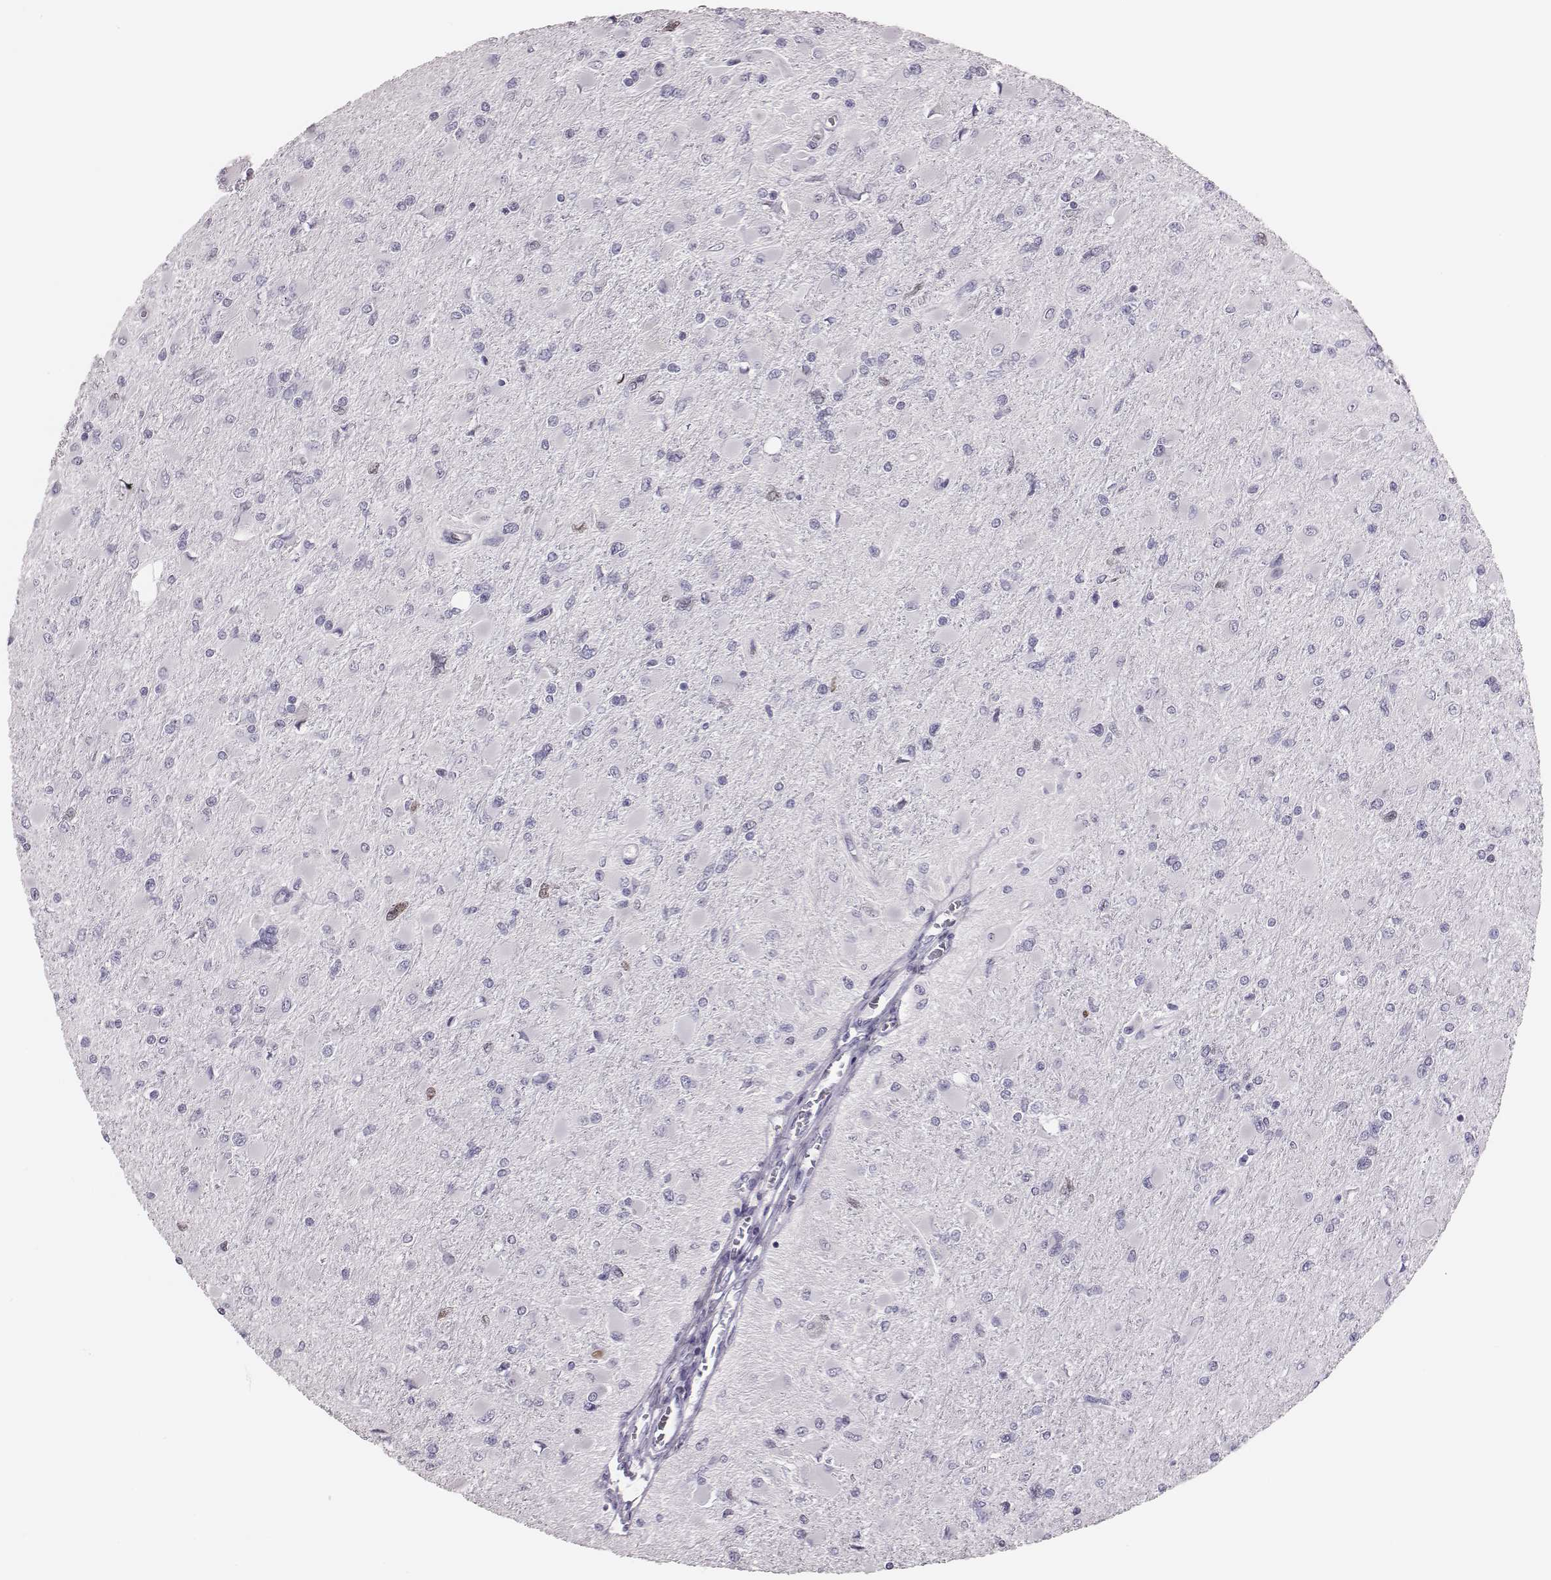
{"staining": {"intensity": "negative", "quantity": "none", "location": "none"}, "tissue": "glioma", "cell_type": "Tumor cells", "image_type": "cancer", "snomed": [{"axis": "morphology", "description": "Glioma, malignant, High grade"}, {"axis": "topography", "description": "Cerebral cortex"}], "caption": "A histopathology image of human malignant glioma (high-grade) is negative for staining in tumor cells.", "gene": "H1-6", "patient": {"sex": "female", "age": 36}}